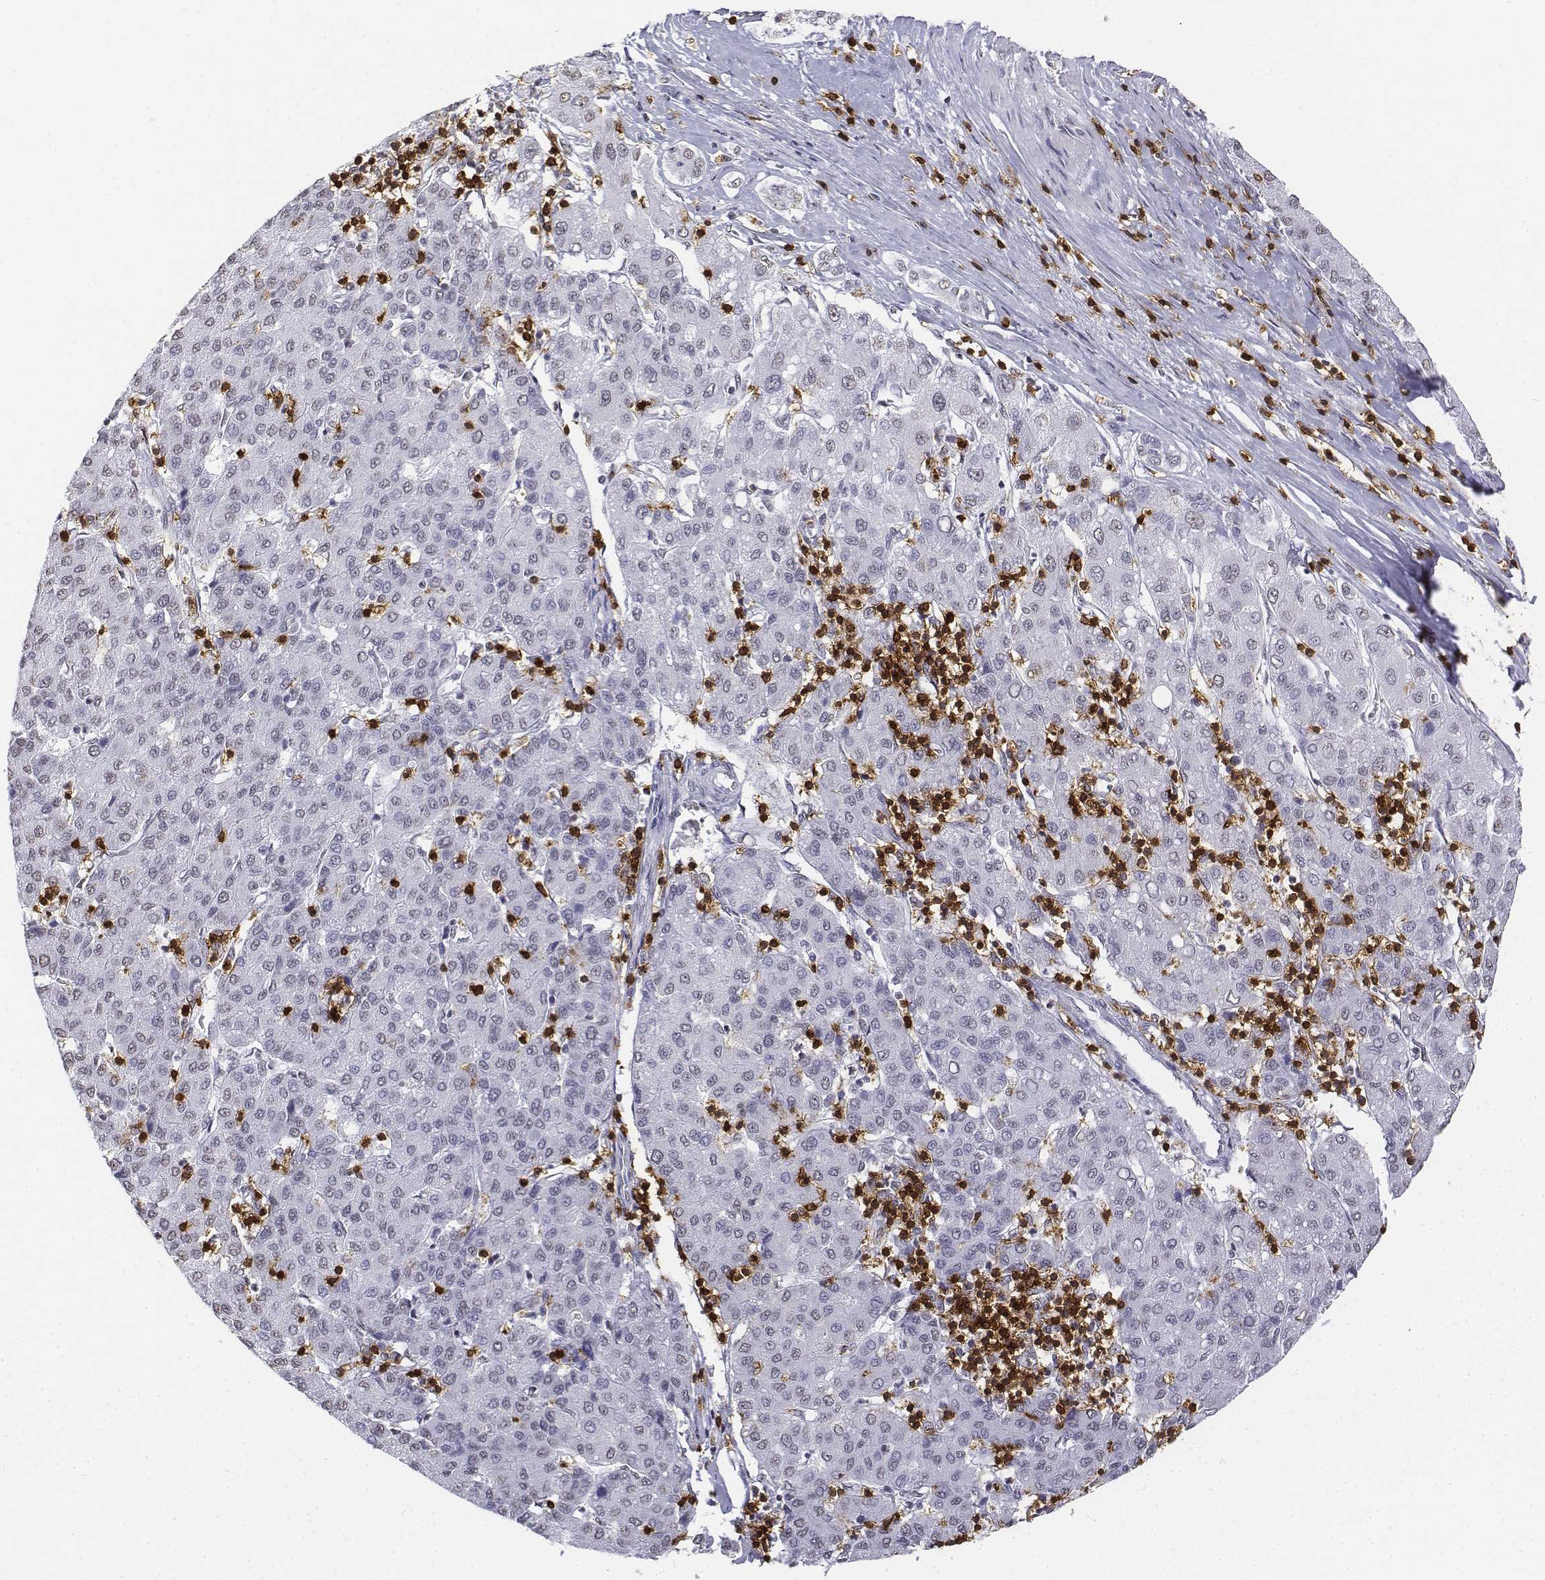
{"staining": {"intensity": "negative", "quantity": "none", "location": "none"}, "tissue": "liver cancer", "cell_type": "Tumor cells", "image_type": "cancer", "snomed": [{"axis": "morphology", "description": "Carcinoma, Hepatocellular, NOS"}, {"axis": "topography", "description": "Liver"}], "caption": "Human liver hepatocellular carcinoma stained for a protein using IHC reveals no expression in tumor cells.", "gene": "CD3E", "patient": {"sex": "male", "age": 65}}